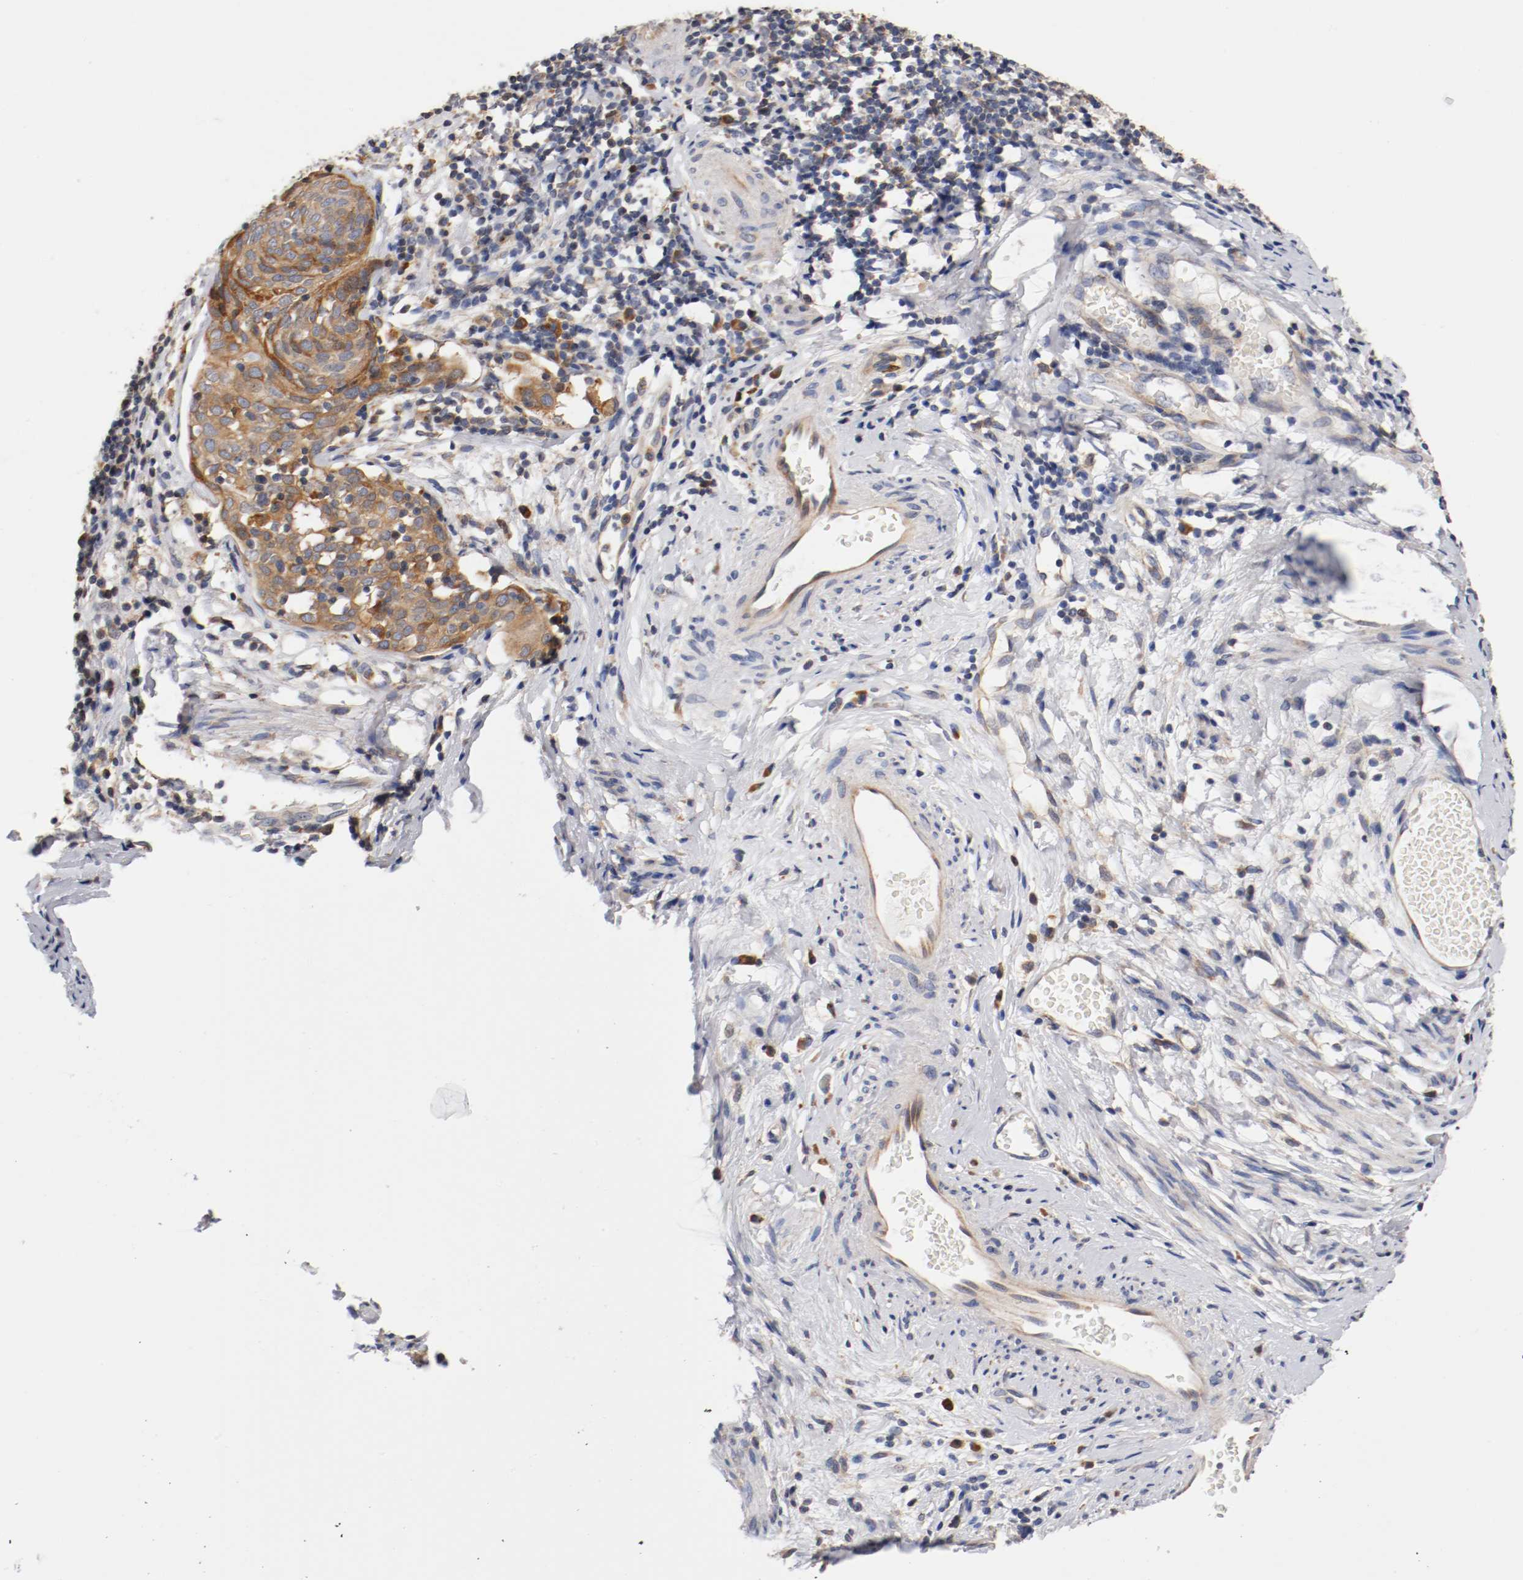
{"staining": {"intensity": "moderate", "quantity": ">75%", "location": "cytoplasmic/membranous"}, "tissue": "cervical cancer", "cell_type": "Tumor cells", "image_type": "cancer", "snomed": [{"axis": "morphology", "description": "Normal tissue, NOS"}, {"axis": "morphology", "description": "Squamous cell carcinoma, NOS"}, {"axis": "topography", "description": "Cervix"}], "caption": "Moderate cytoplasmic/membranous expression for a protein is present in approximately >75% of tumor cells of cervical cancer using immunohistochemistry.", "gene": "TNFSF13", "patient": {"sex": "female", "age": 67}}